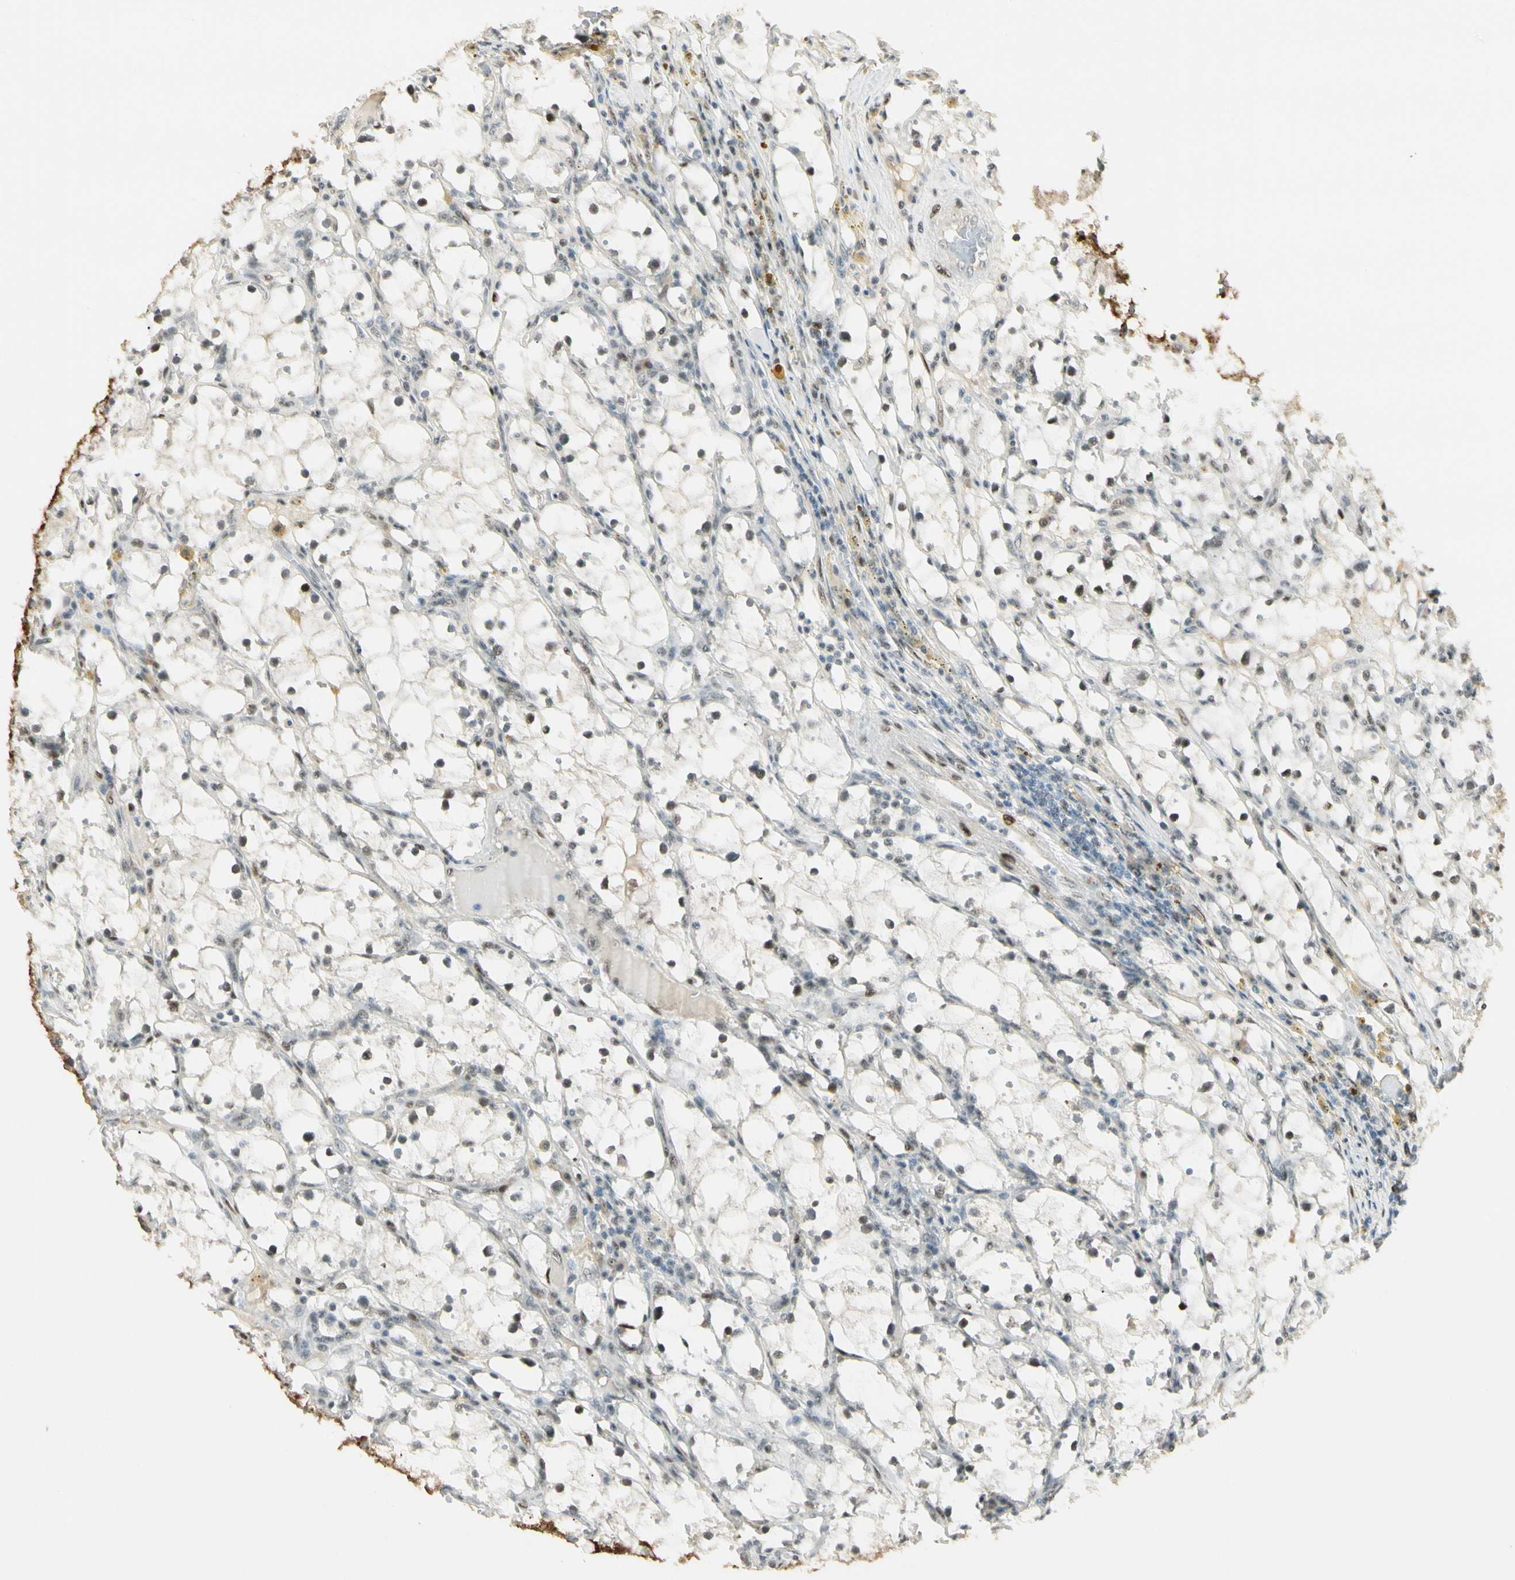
{"staining": {"intensity": "moderate", "quantity": "25%-75%", "location": "nuclear"}, "tissue": "renal cancer", "cell_type": "Tumor cells", "image_type": "cancer", "snomed": [{"axis": "morphology", "description": "Adenocarcinoma, NOS"}, {"axis": "topography", "description": "Kidney"}], "caption": "About 25%-75% of tumor cells in renal adenocarcinoma show moderate nuclear protein expression as visualized by brown immunohistochemical staining.", "gene": "ATXN1", "patient": {"sex": "male", "age": 56}}